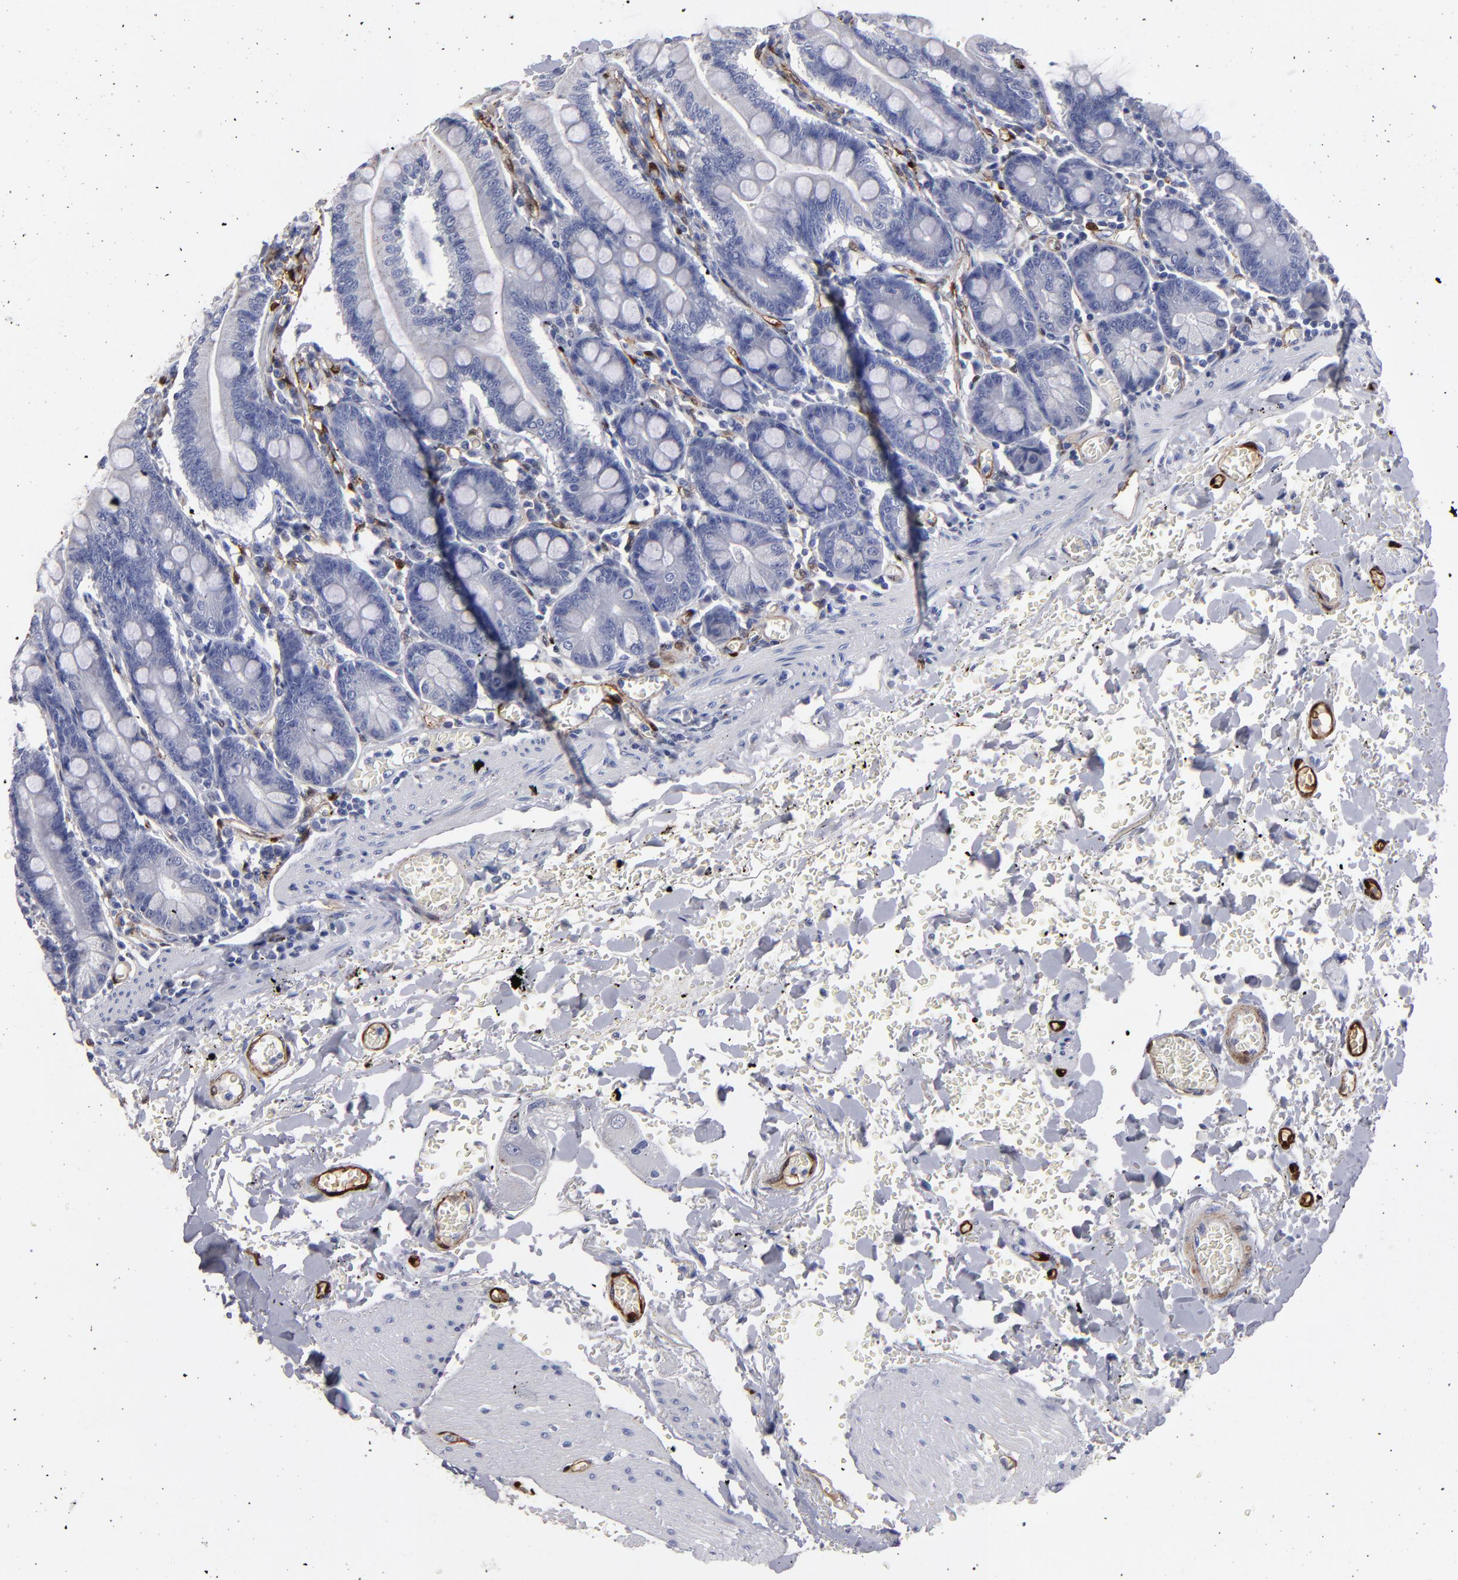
{"staining": {"intensity": "moderate", "quantity": "<25%", "location": "cytoplasmic/membranous"}, "tissue": "small intestine", "cell_type": "Glandular cells", "image_type": "normal", "snomed": [{"axis": "morphology", "description": "Normal tissue, NOS"}, {"axis": "topography", "description": "Small intestine"}], "caption": "Brown immunohistochemical staining in benign small intestine exhibits moderate cytoplasmic/membranous staining in about <25% of glandular cells. Nuclei are stained in blue.", "gene": "FABP4", "patient": {"sex": "male", "age": 71}}